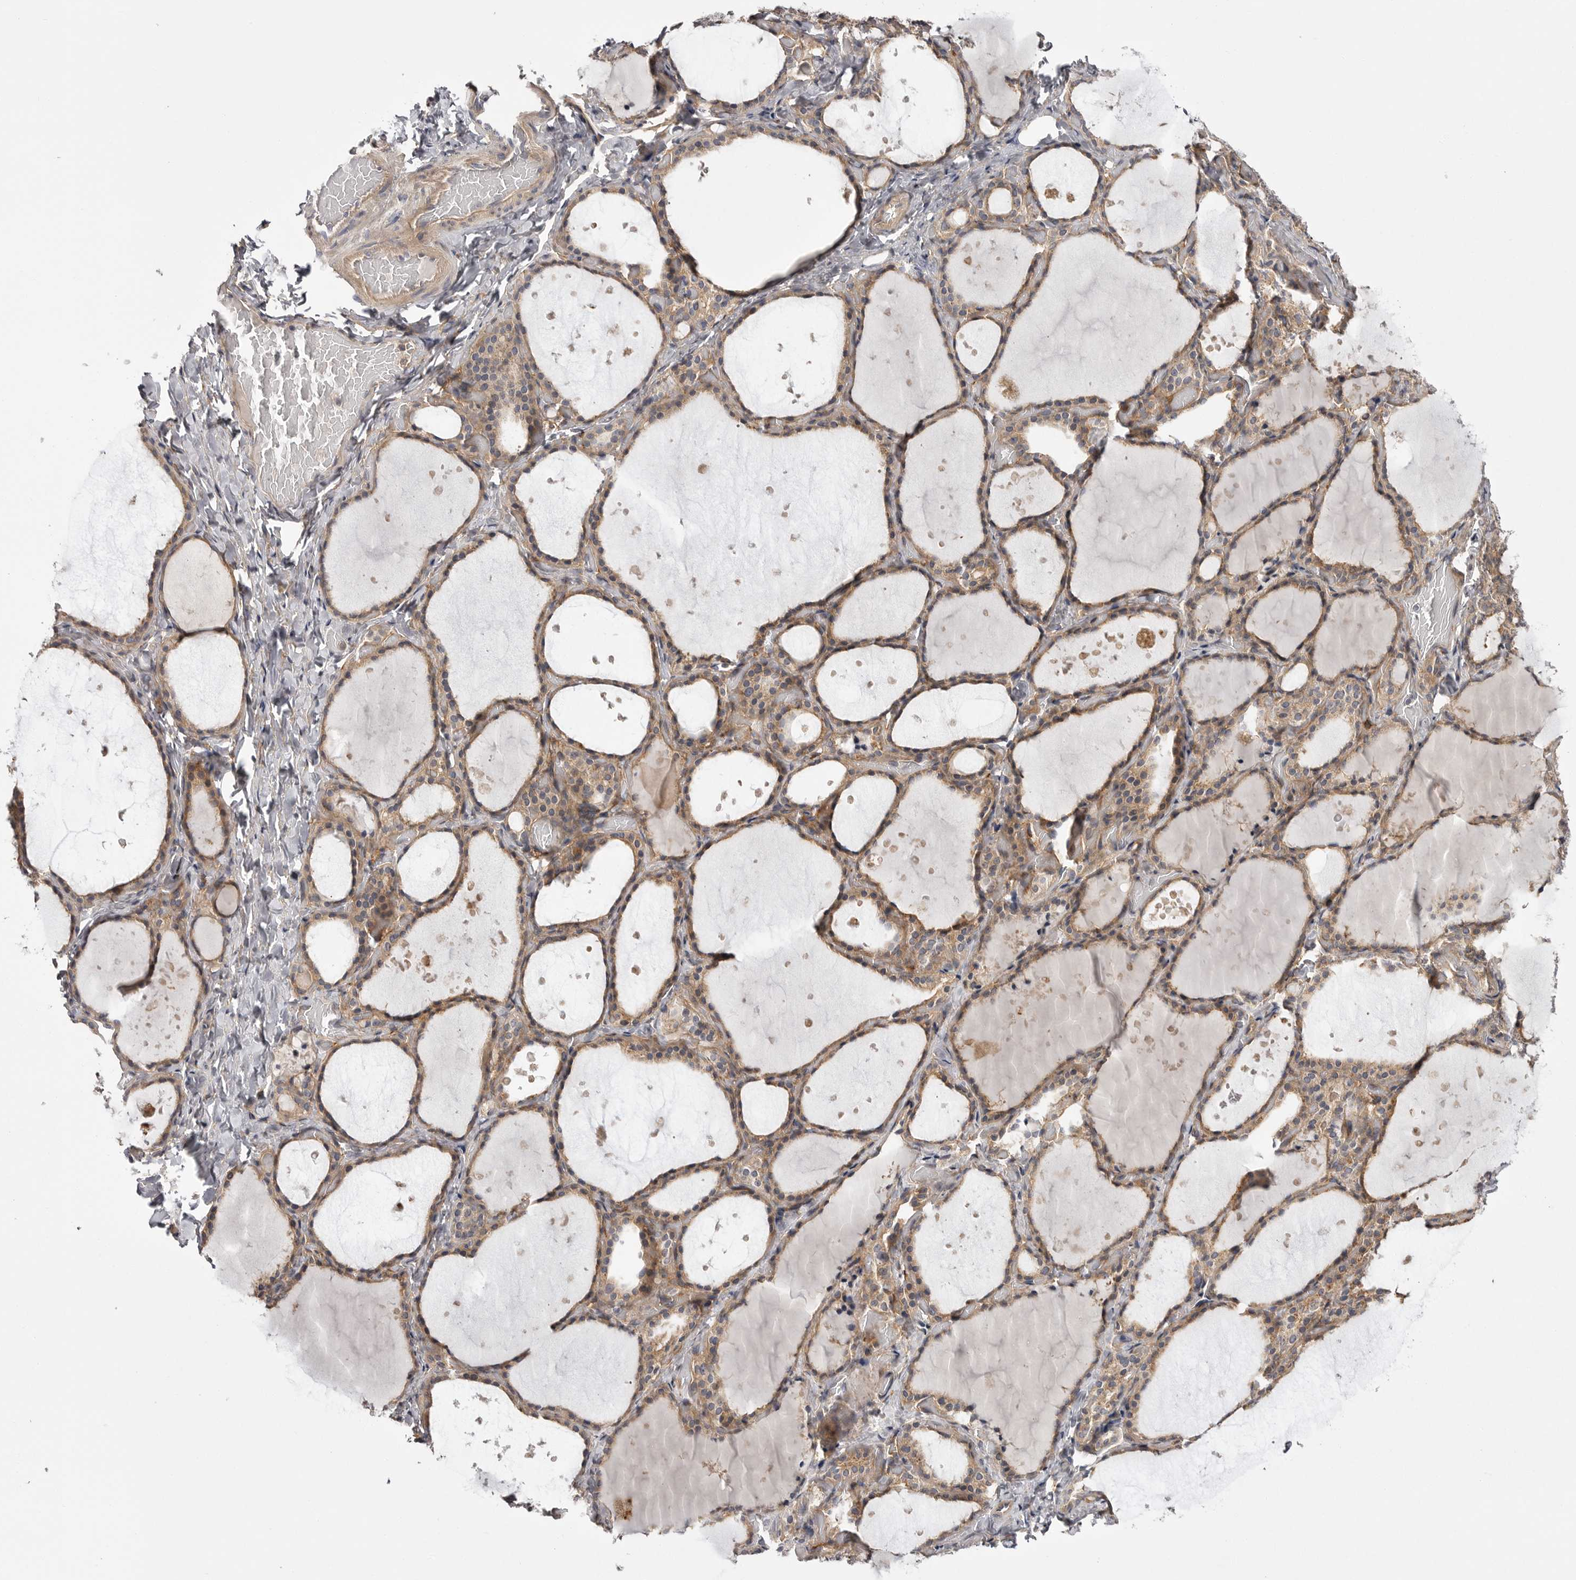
{"staining": {"intensity": "weak", "quantity": ">75%", "location": "cytoplasmic/membranous"}, "tissue": "thyroid gland", "cell_type": "Glandular cells", "image_type": "normal", "snomed": [{"axis": "morphology", "description": "Normal tissue, NOS"}, {"axis": "topography", "description": "Thyroid gland"}], "caption": "Brown immunohistochemical staining in unremarkable thyroid gland shows weak cytoplasmic/membranous staining in about >75% of glandular cells. (DAB (3,3'-diaminobenzidine) IHC with brightfield microscopy, high magnification).", "gene": "OSBPL9", "patient": {"sex": "female", "age": 44}}